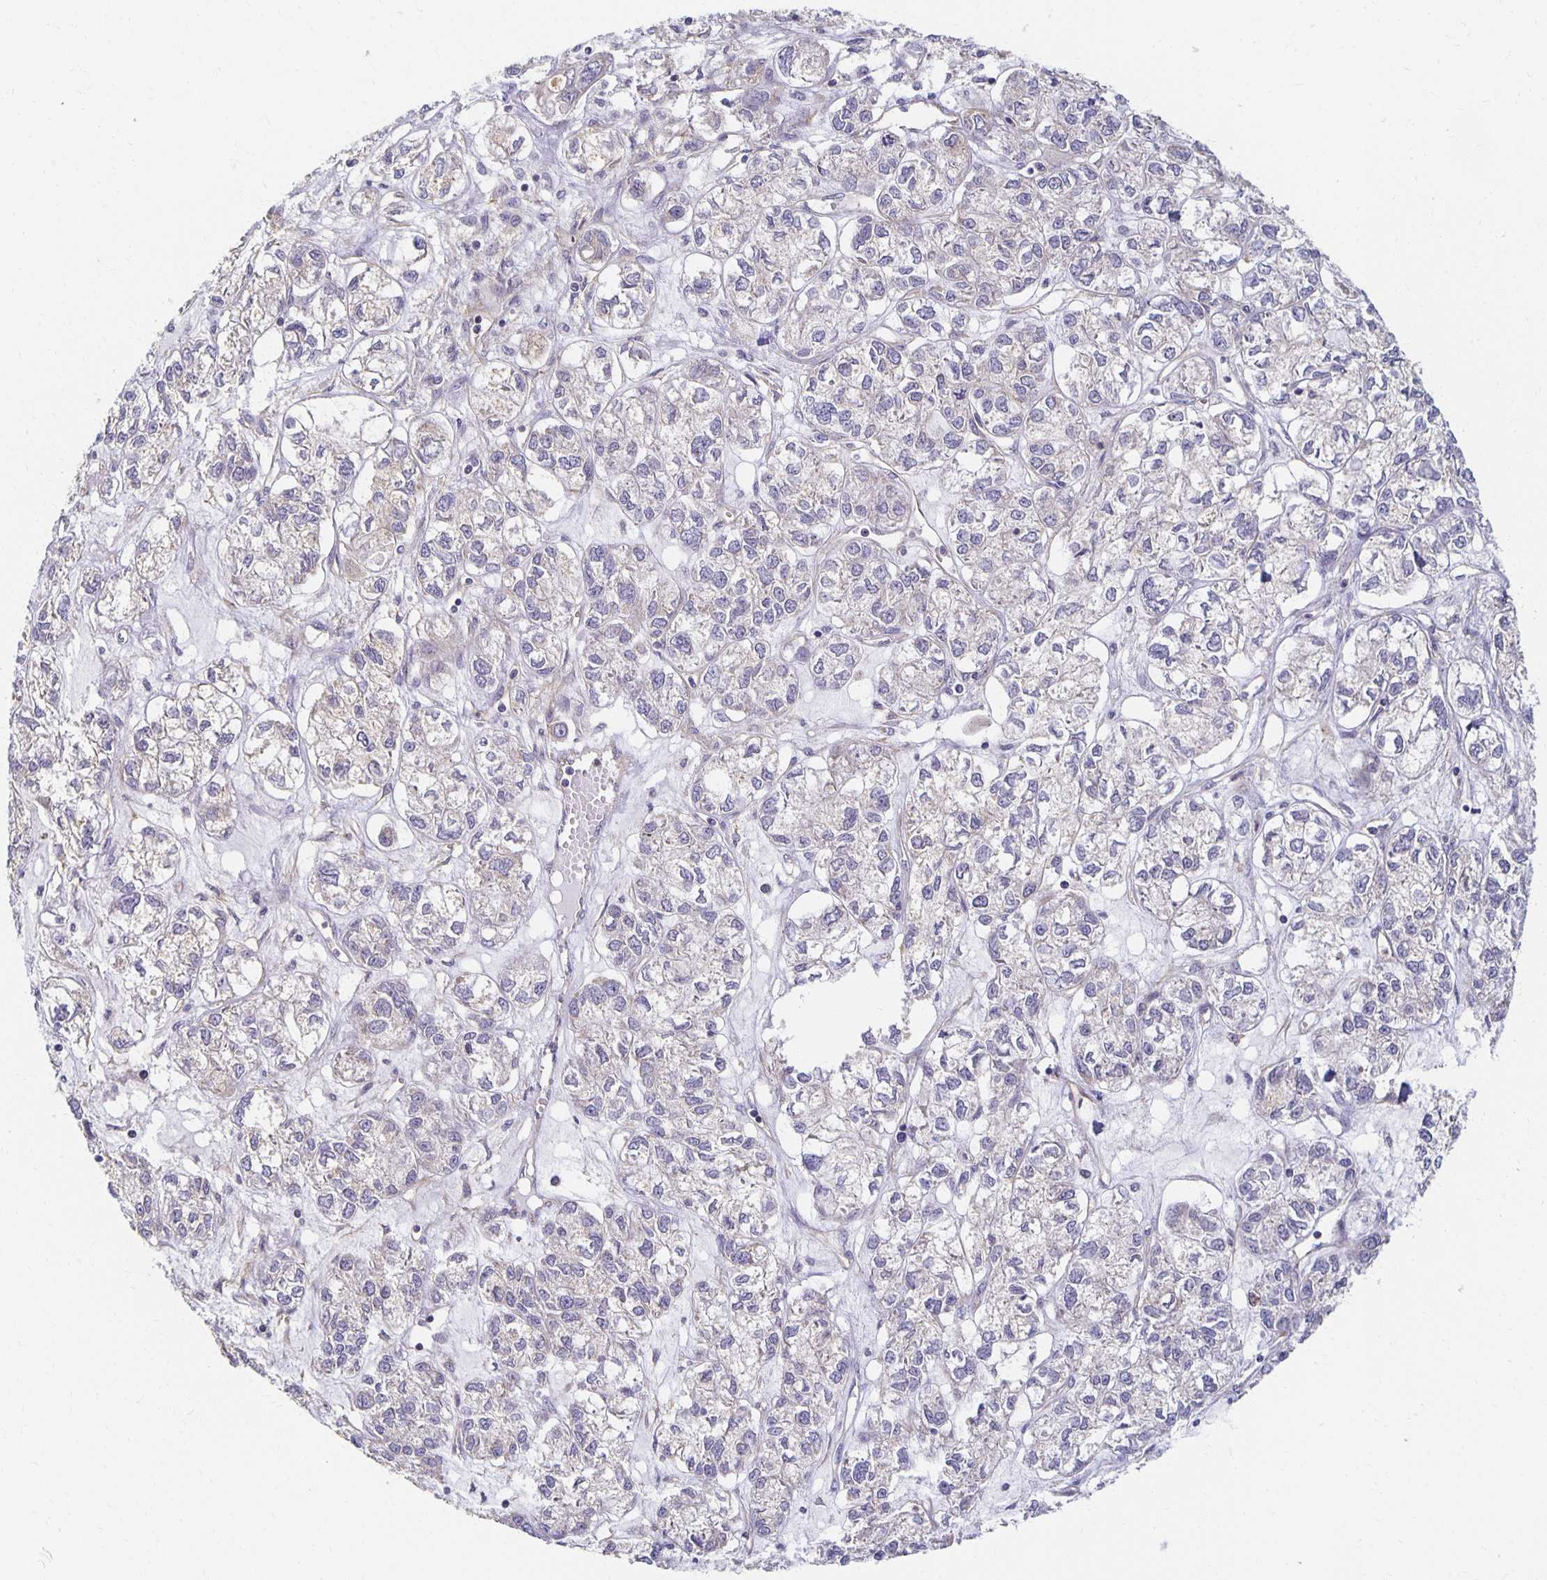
{"staining": {"intensity": "negative", "quantity": "none", "location": "none"}, "tissue": "ovarian cancer", "cell_type": "Tumor cells", "image_type": "cancer", "snomed": [{"axis": "morphology", "description": "Carcinoma, endometroid"}, {"axis": "topography", "description": "Ovary"}], "caption": "There is no significant expression in tumor cells of ovarian cancer.", "gene": "SORL1", "patient": {"sex": "female", "age": 64}}